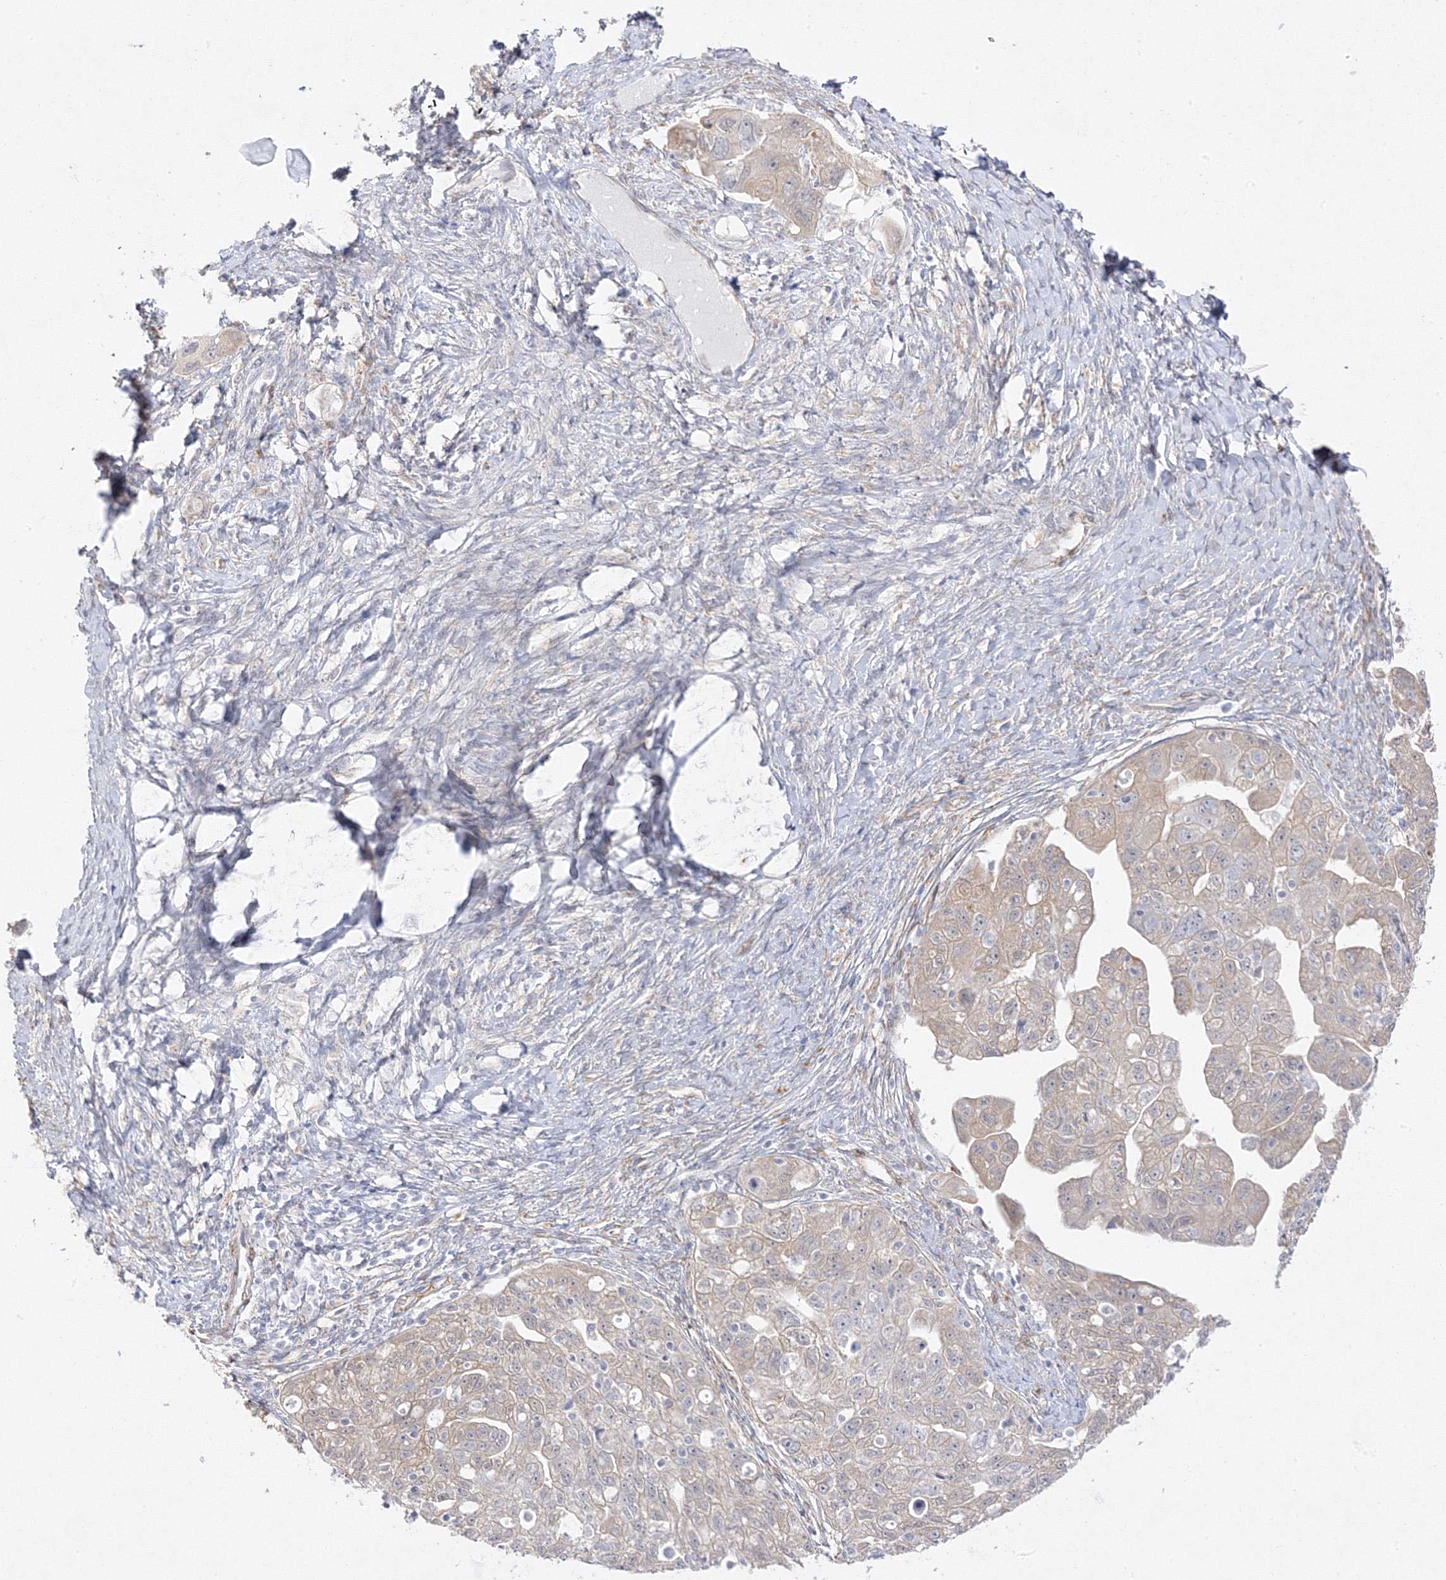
{"staining": {"intensity": "weak", "quantity": ">75%", "location": "cytoplasmic/membranous"}, "tissue": "ovarian cancer", "cell_type": "Tumor cells", "image_type": "cancer", "snomed": [{"axis": "morphology", "description": "Carcinoma, NOS"}, {"axis": "morphology", "description": "Cystadenocarcinoma, serous, NOS"}, {"axis": "topography", "description": "Ovary"}], "caption": "Immunohistochemical staining of human ovarian cancer reveals weak cytoplasmic/membranous protein expression in about >75% of tumor cells.", "gene": "C2CD2", "patient": {"sex": "female", "age": 69}}